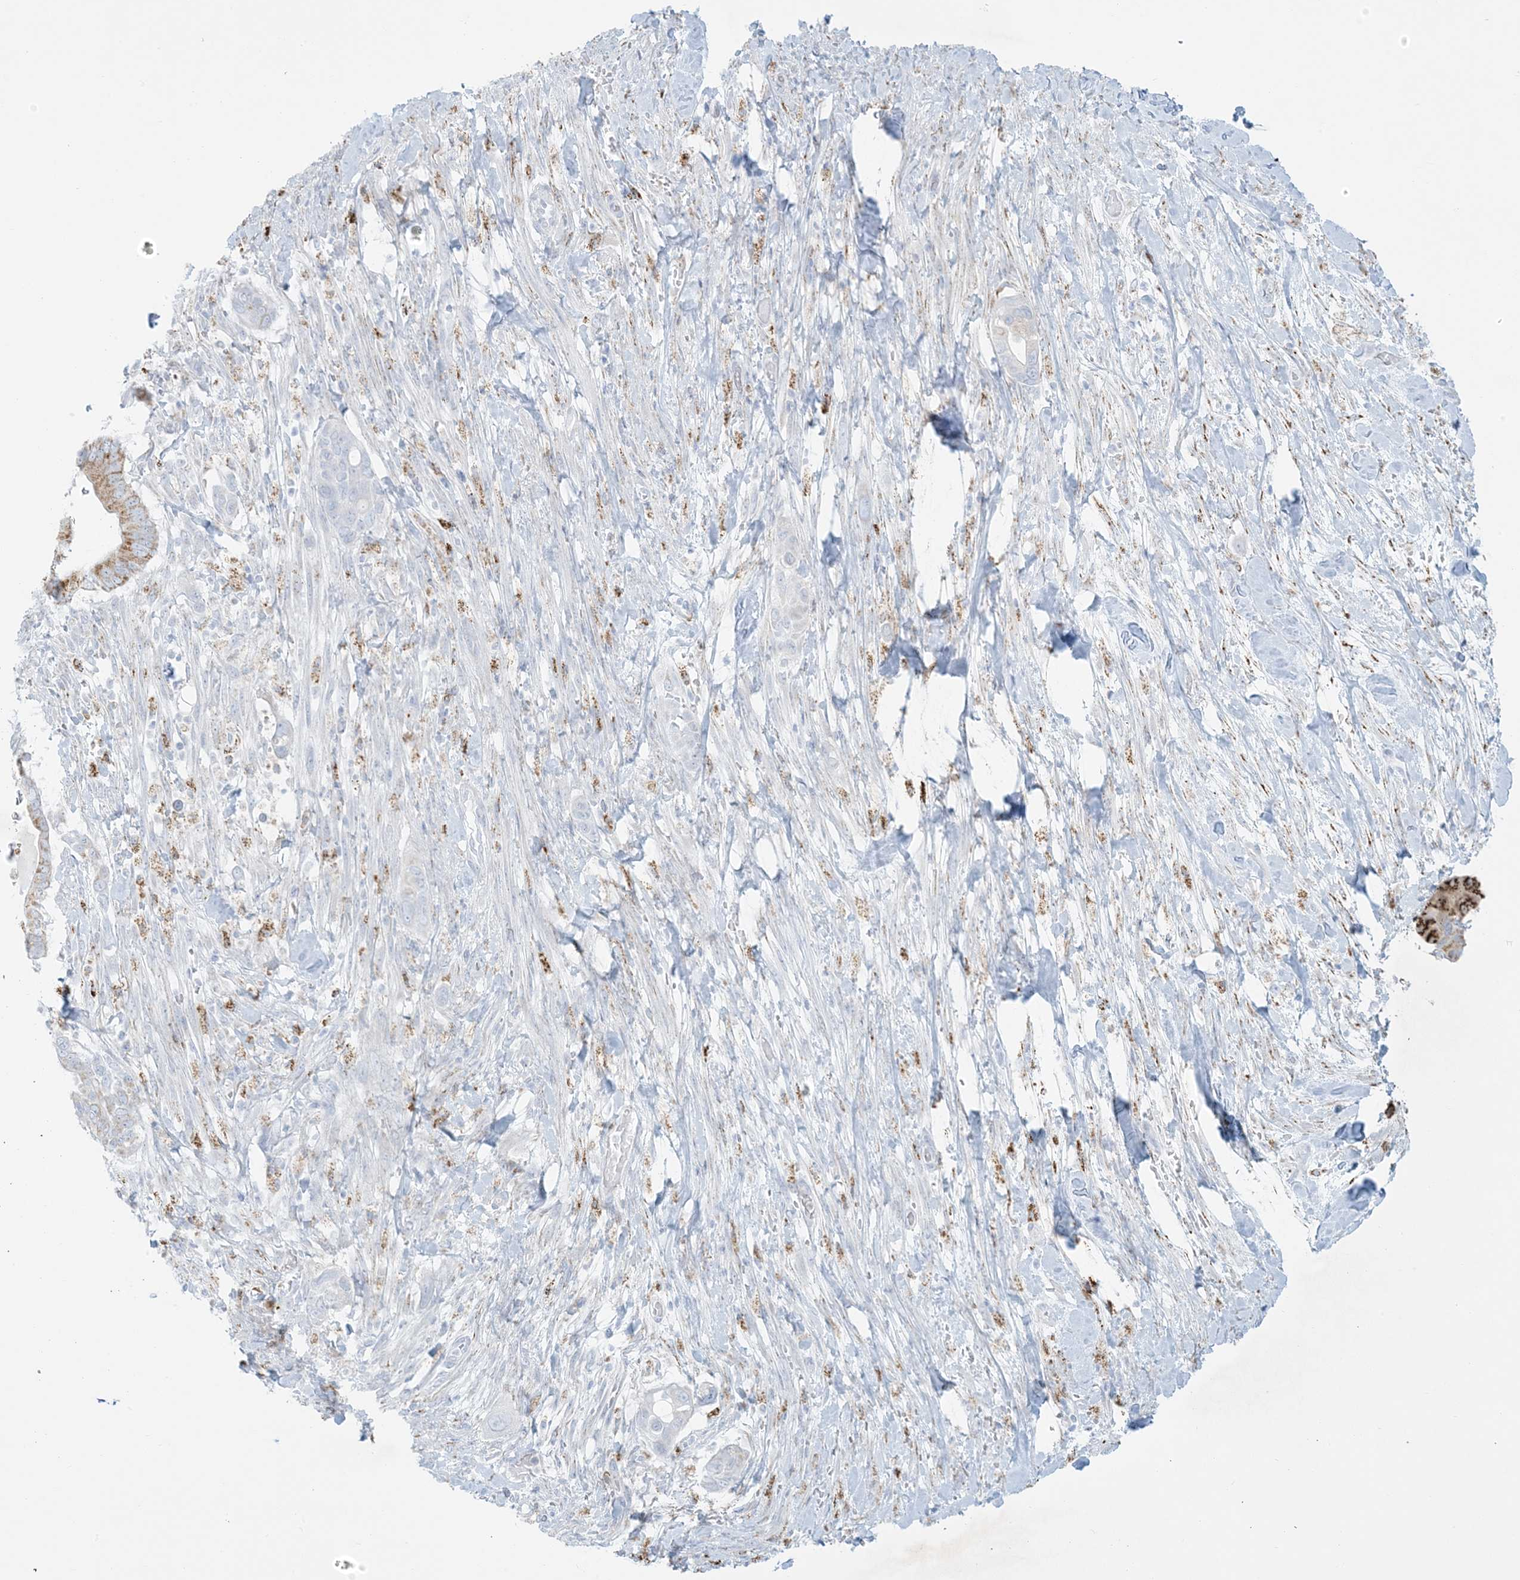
{"staining": {"intensity": "moderate", "quantity": "<25%", "location": "cytoplasmic/membranous"}, "tissue": "pancreatic cancer", "cell_type": "Tumor cells", "image_type": "cancer", "snomed": [{"axis": "morphology", "description": "Adenocarcinoma, NOS"}, {"axis": "topography", "description": "Pancreas"}], "caption": "Human adenocarcinoma (pancreatic) stained for a protein (brown) displays moderate cytoplasmic/membranous positive expression in about <25% of tumor cells.", "gene": "ZDHHC4", "patient": {"sex": "male", "age": 68}}